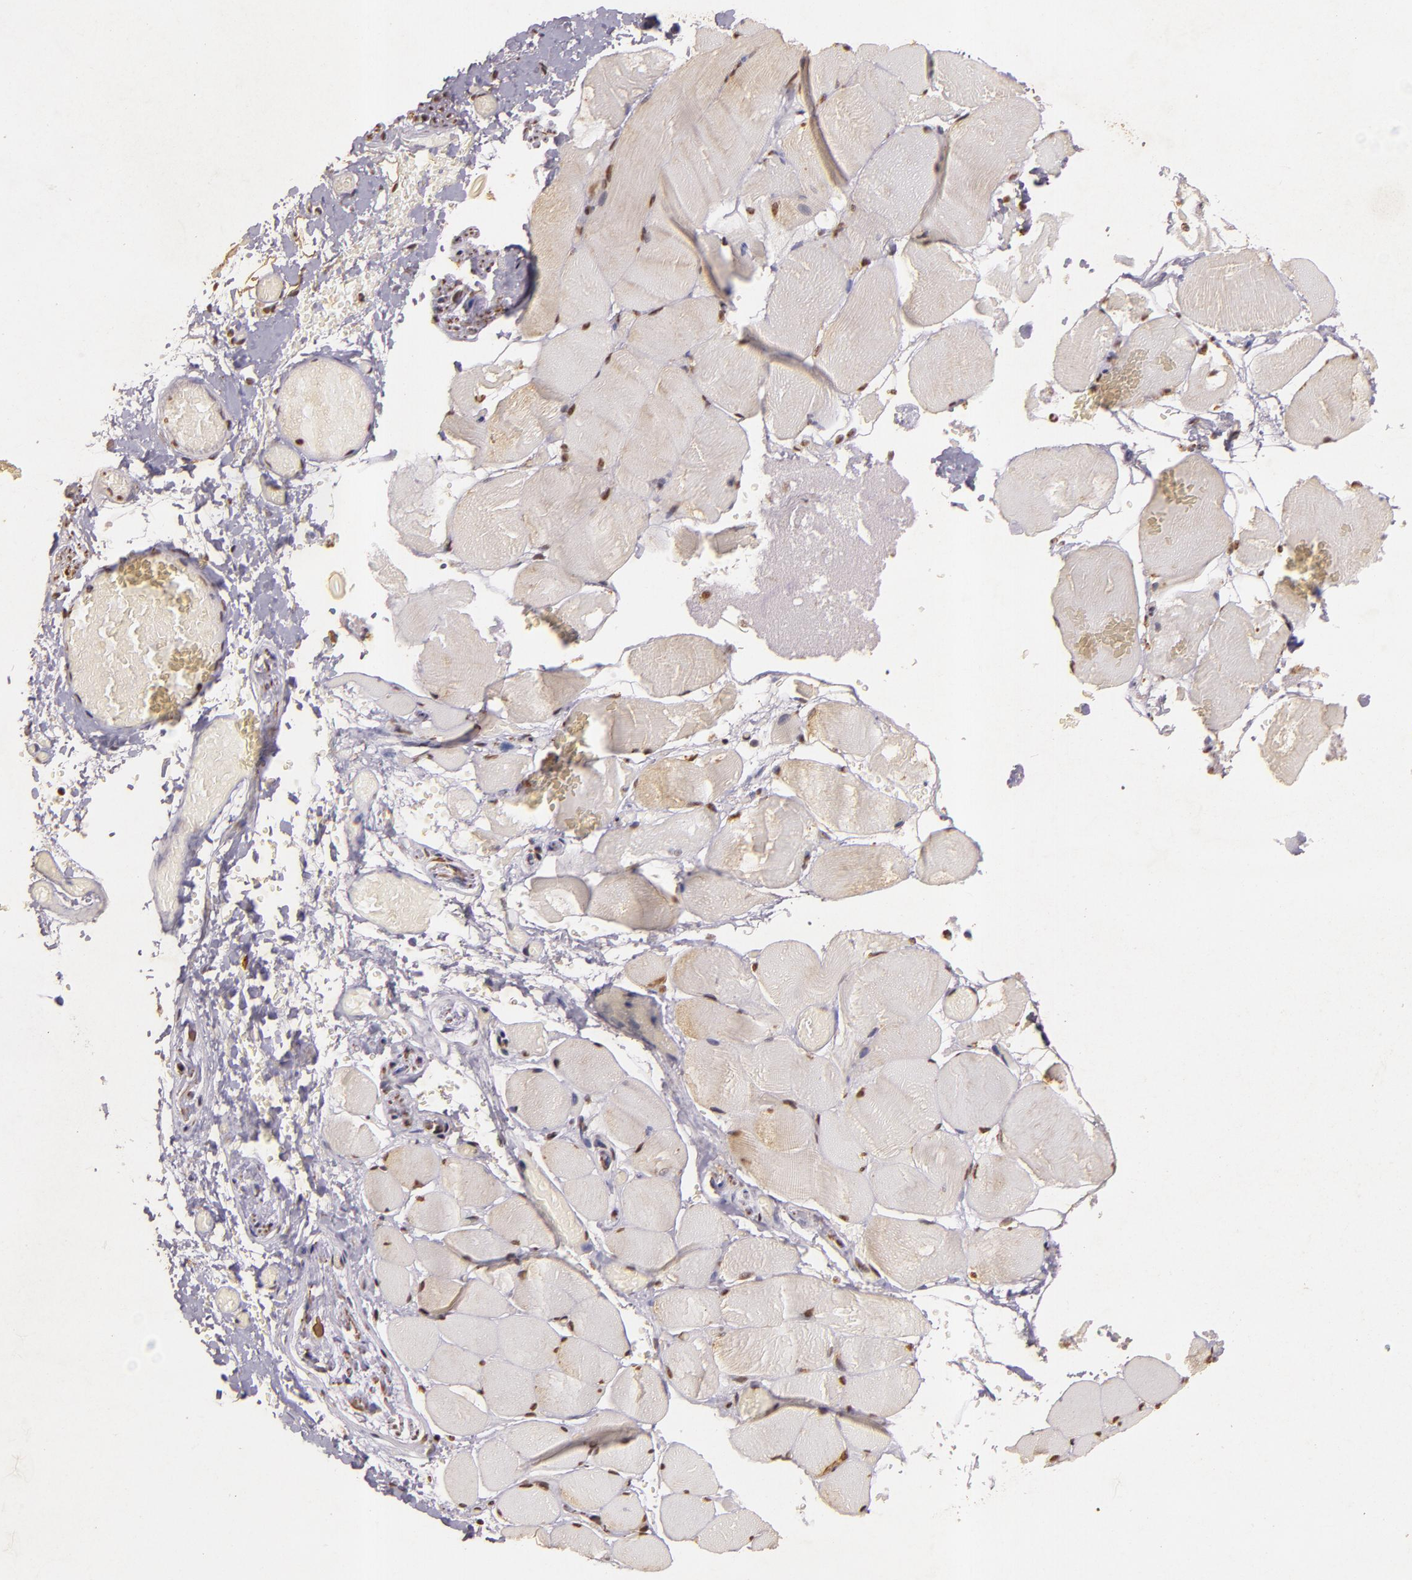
{"staining": {"intensity": "weak", "quantity": ">75%", "location": "nuclear"}, "tissue": "skeletal muscle", "cell_type": "Myocytes", "image_type": "normal", "snomed": [{"axis": "morphology", "description": "Normal tissue, NOS"}, {"axis": "topography", "description": "Skeletal muscle"}, {"axis": "topography", "description": "Soft tissue"}], "caption": "Weak nuclear protein expression is appreciated in about >75% of myocytes in skeletal muscle. (Brightfield microscopy of DAB IHC at high magnification).", "gene": "CBX3", "patient": {"sex": "female", "age": 58}}